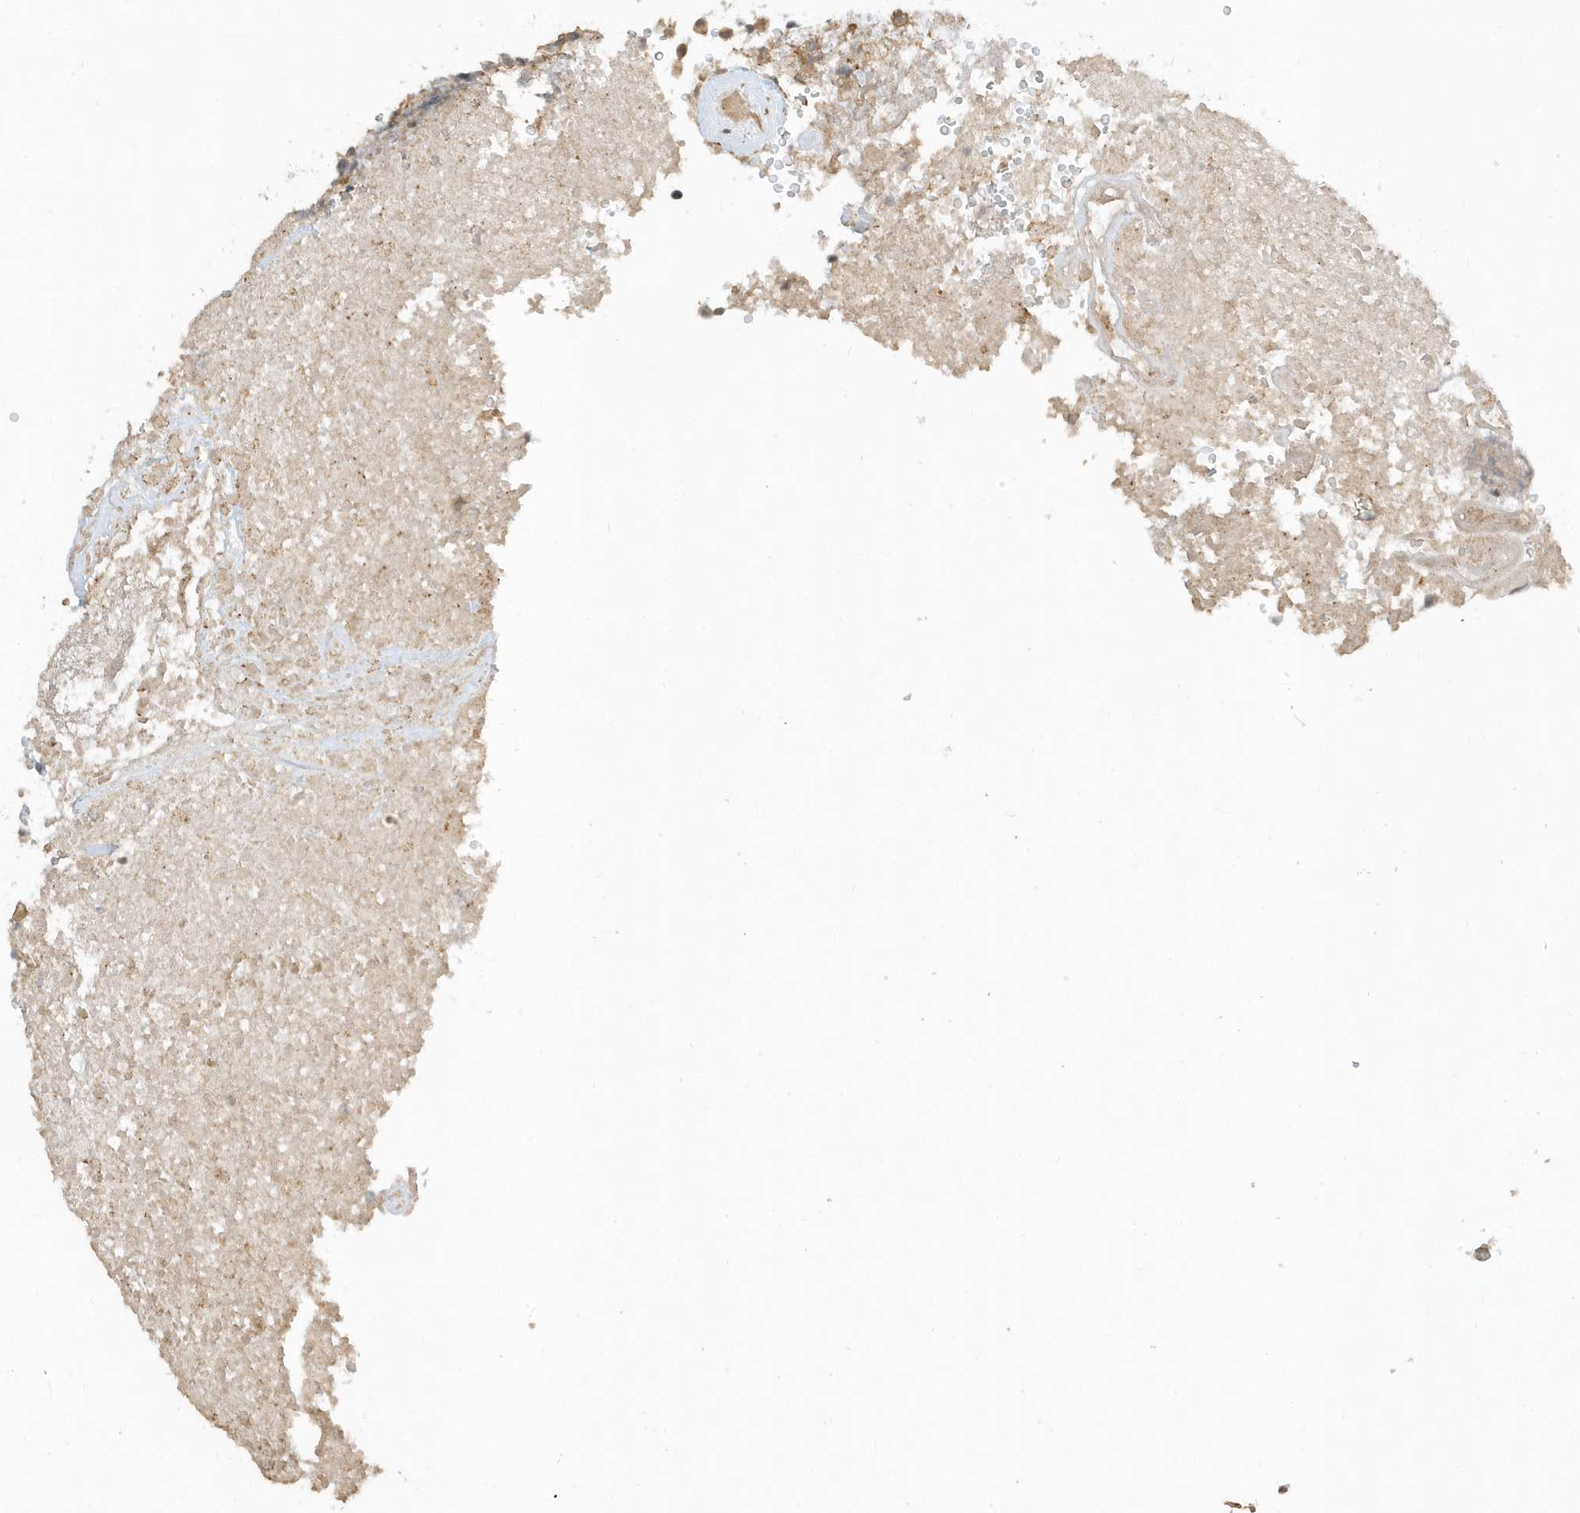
{"staining": {"intensity": "negative", "quantity": "none", "location": "none"}, "tissue": "glioma", "cell_type": "Tumor cells", "image_type": "cancer", "snomed": [{"axis": "morphology", "description": "Glioma, malignant, High grade"}, {"axis": "topography", "description": "Brain"}], "caption": "This photomicrograph is of malignant high-grade glioma stained with immunohistochemistry to label a protein in brown with the nuclei are counter-stained blue. There is no staining in tumor cells.", "gene": "ZBTB8A", "patient": {"sex": "male", "age": 69}}